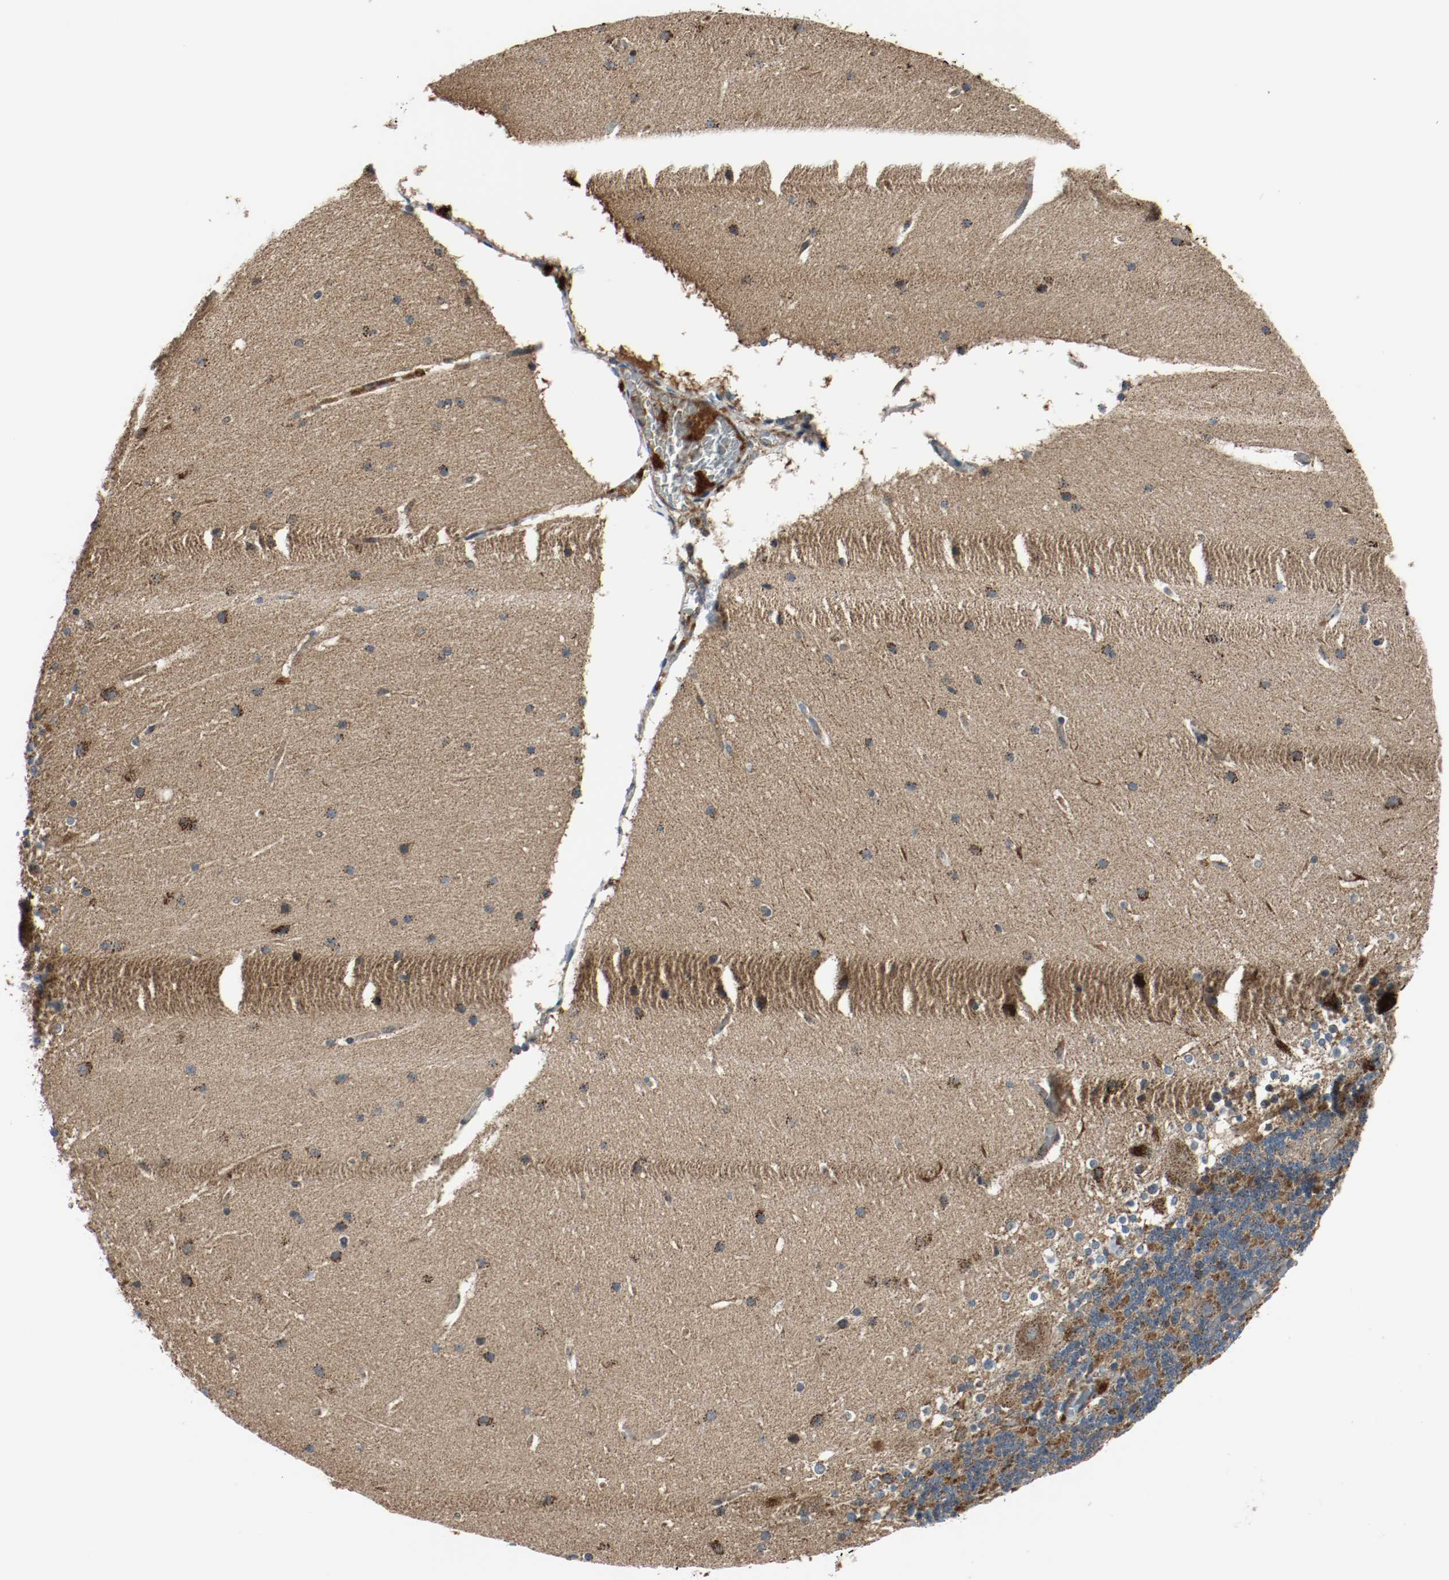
{"staining": {"intensity": "moderate", "quantity": ">75%", "location": "cytoplasmic/membranous"}, "tissue": "cerebellum", "cell_type": "Cells in granular layer", "image_type": "normal", "snomed": [{"axis": "morphology", "description": "Normal tissue, NOS"}, {"axis": "topography", "description": "Cerebellum"}], "caption": "IHC staining of normal cerebellum, which shows medium levels of moderate cytoplasmic/membranous positivity in approximately >75% of cells in granular layer indicating moderate cytoplasmic/membranous protein staining. The staining was performed using DAB (3,3'-diaminobenzidine) (brown) for protein detection and nuclei were counterstained in hematoxylin (blue).", "gene": "TXNRD1", "patient": {"sex": "female", "age": 19}}